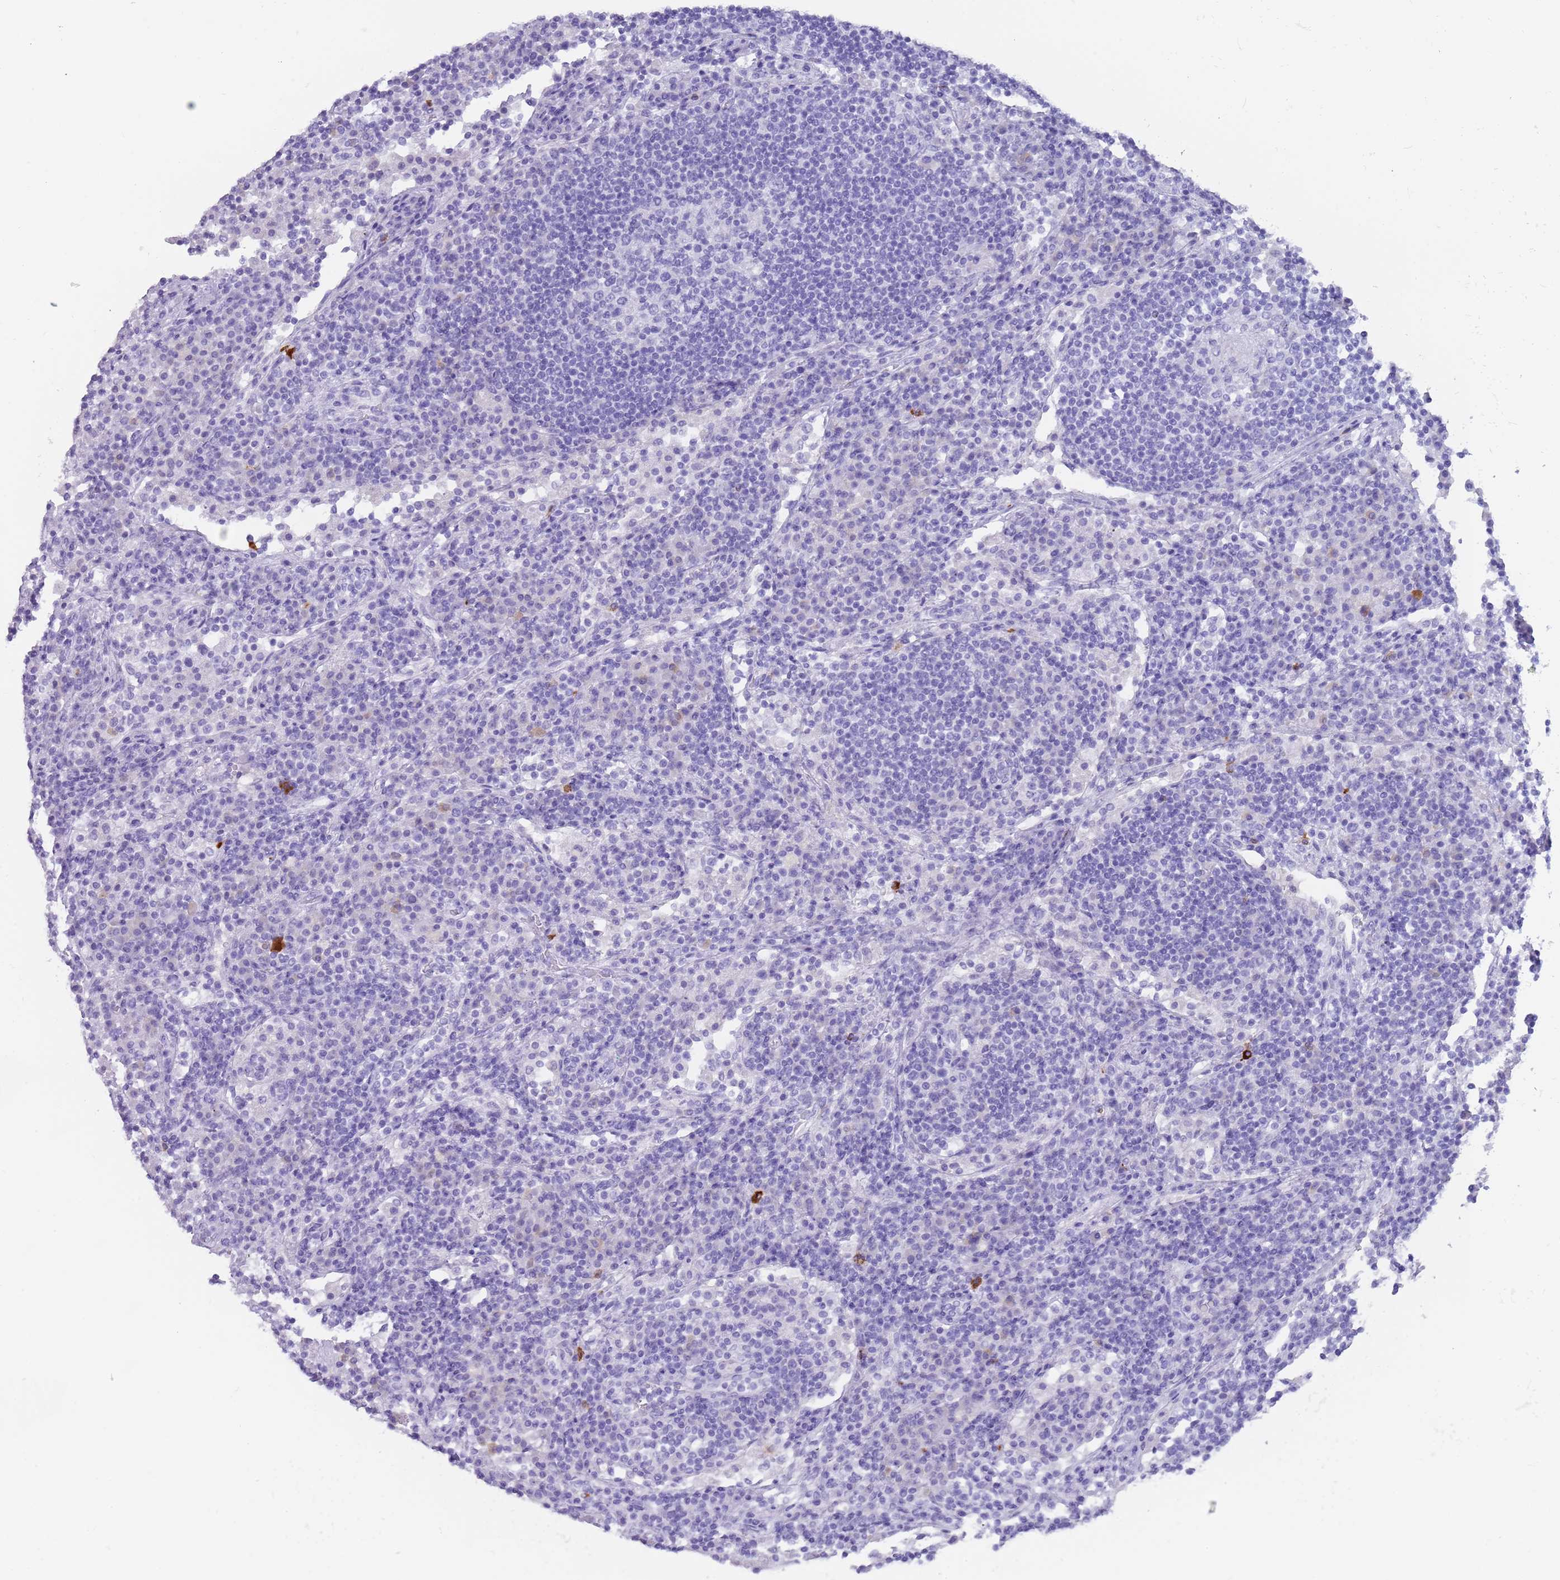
{"staining": {"intensity": "negative", "quantity": "none", "location": "none"}, "tissue": "lymph node", "cell_type": "Germinal center cells", "image_type": "normal", "snomed": [{"axis": "morphology", "description": "Normal tissue, NOS"}, {"axis": "topography", "description": "Lymph node"}], "caption": "Lymph node stained for a protein using immunohistochemistry shows no positivity germinal center cells.", "gene": "MYADML2", "patient": {"sex": "female", "age": 53}}